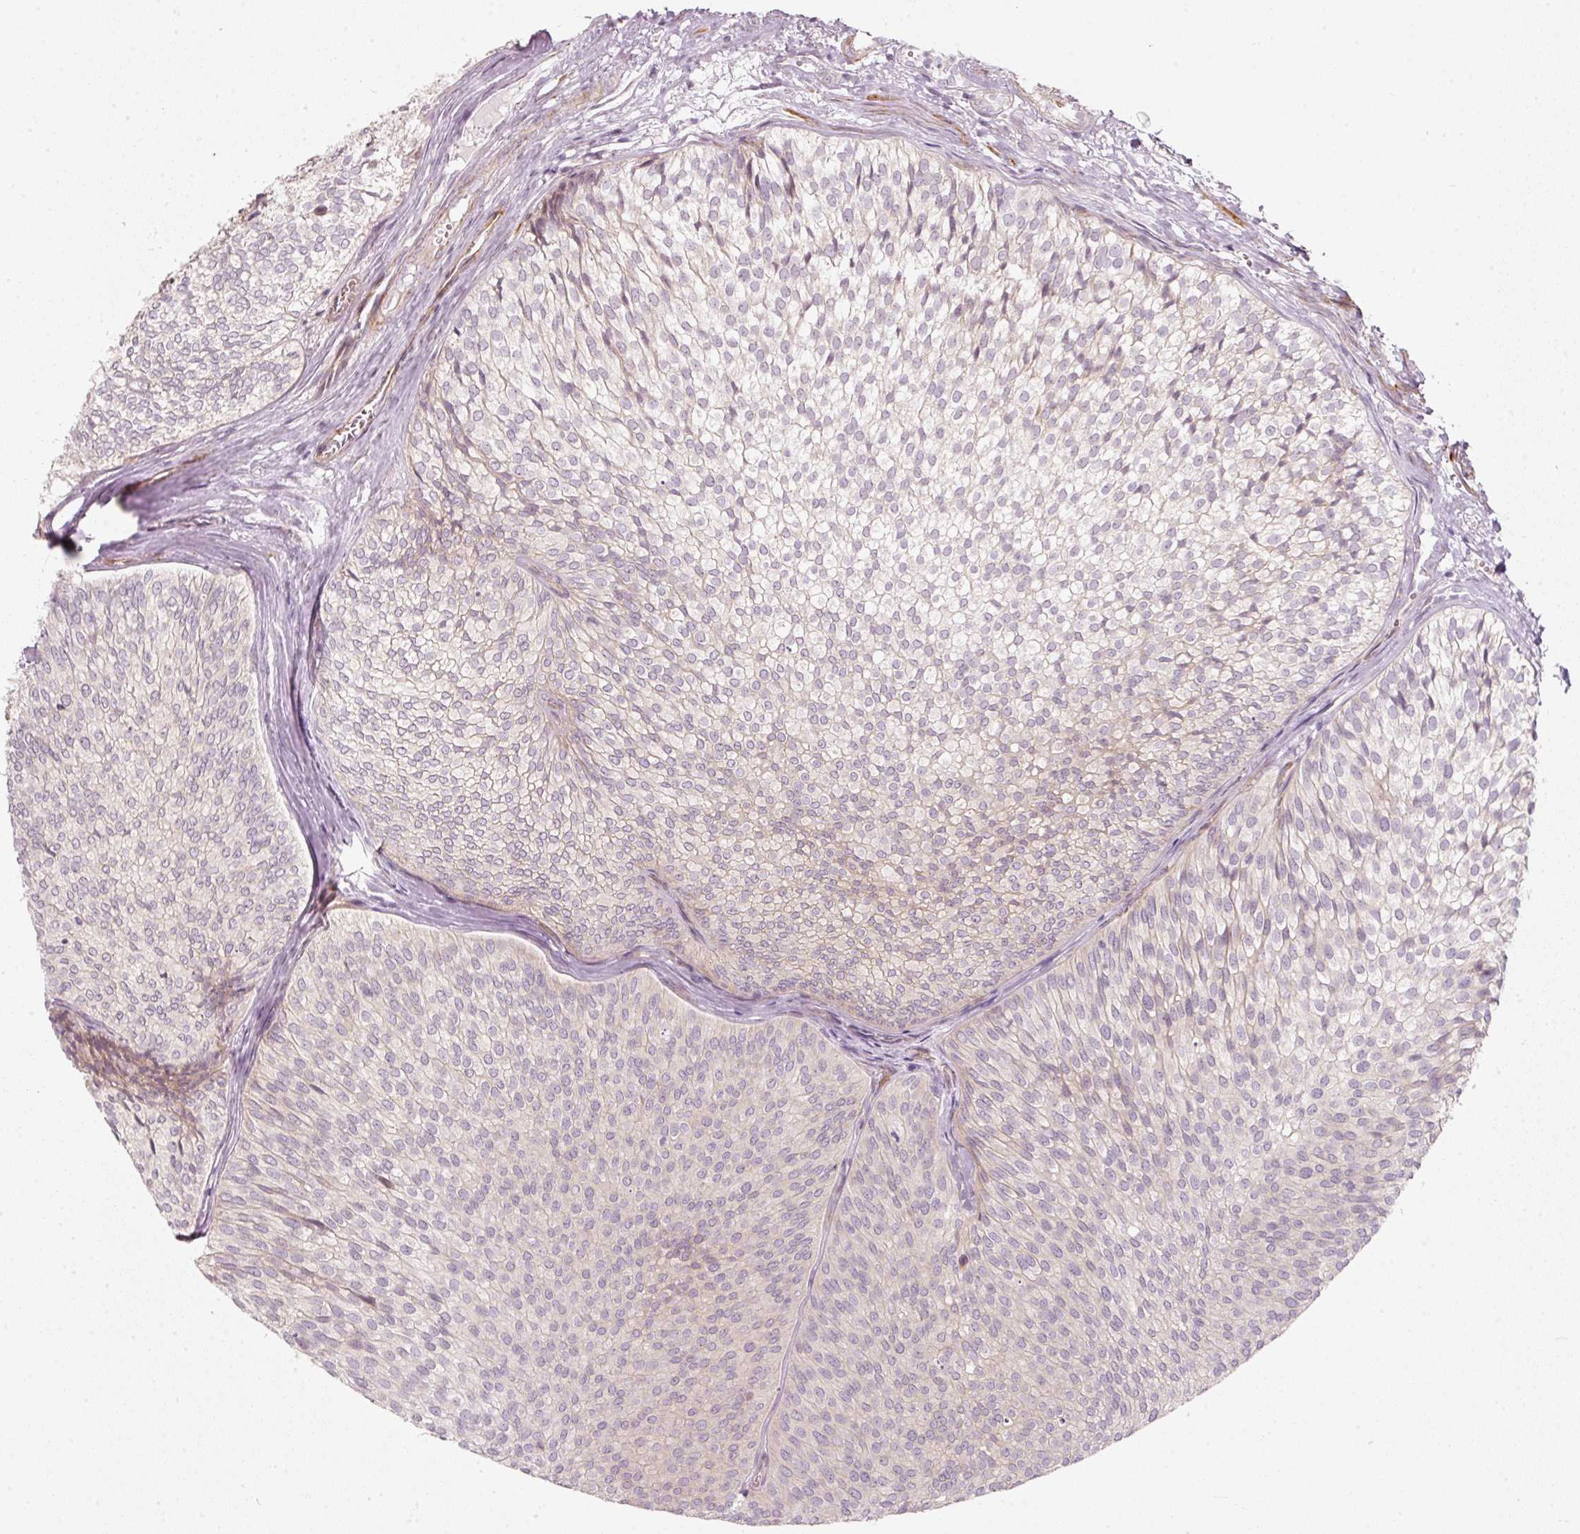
{"staining": {"intensity": "negative", "quantity": "none", "location": "none"}, "tissue": "urothelial cancer", "cell_type": "Tumor cells", "image_type": "cancer", "snomed": [{"axis": "morphology", "description": "Urothelial carcinoma, Low grade"}, {"axis": "topography", "description": "Urinary bladder"}], "caption": "Protein analysis of urothelial cancer shows no significant staining in tumor cells. (DAB (3,3'-diaminobenzidine) immunohistochemistry, high magnification).", "gene": "KCNQ1", "patient": {"sex": "male", "age": 91}}